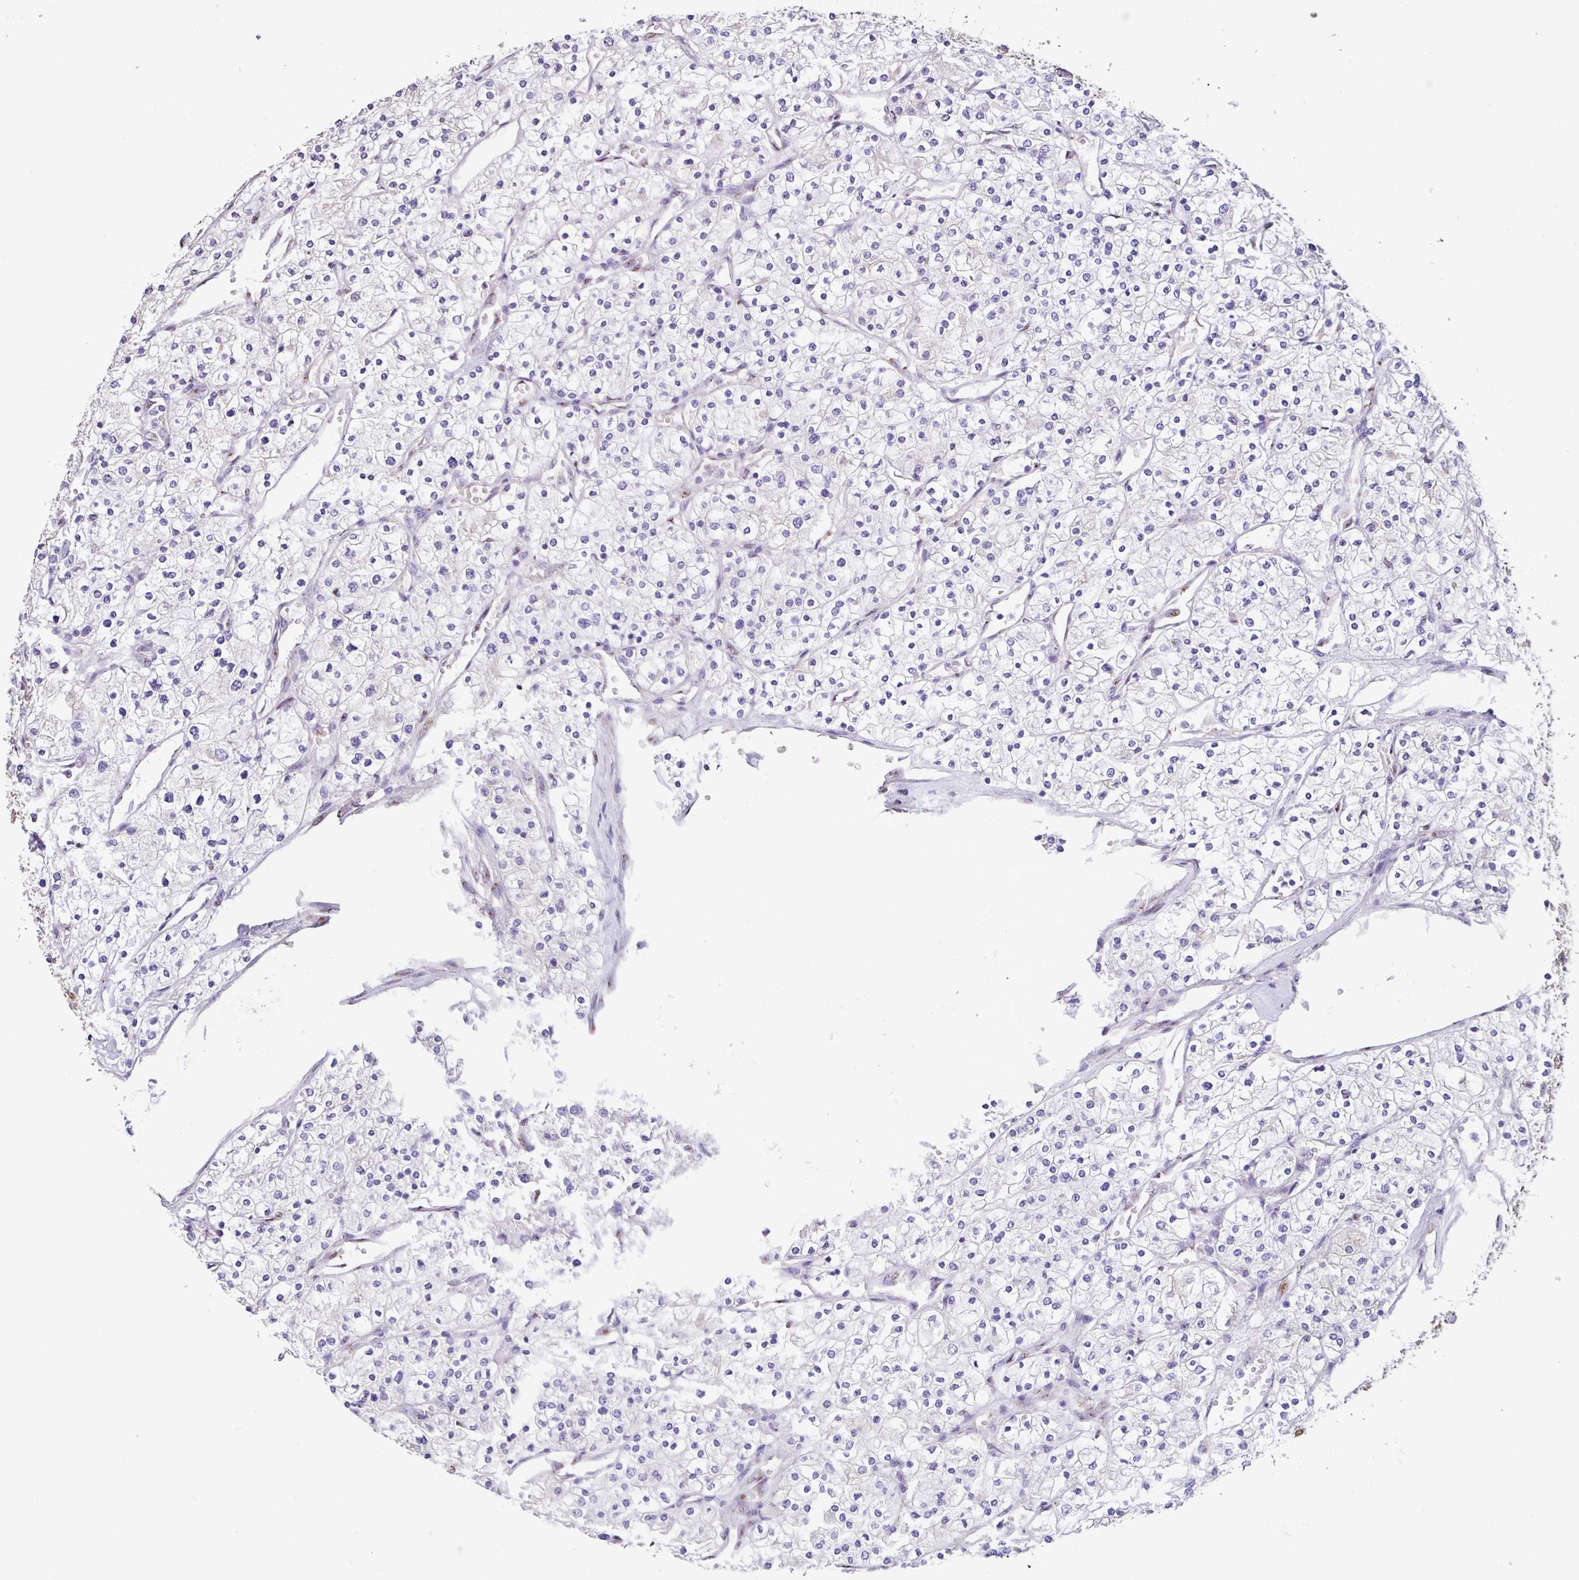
{"staining": {"intensity": "negative", "quantity": "none", "location": "none"}, "tissue": "renal cancer", "cell_type": "Tumor cells", "image_type": "cancer", "snomed": [{"axis": "morphology", "description": "Adenocarcinoma, NOS"}, {"axis": "topography", "description": "Kidney"}], "caption": "Immunohistochemical staining of renal cancer (adenocarcinoma) demonstrates no significant staining in tumor cells.", "gene": "ZG16", "patient": {"sex": "male", "age": 80}}